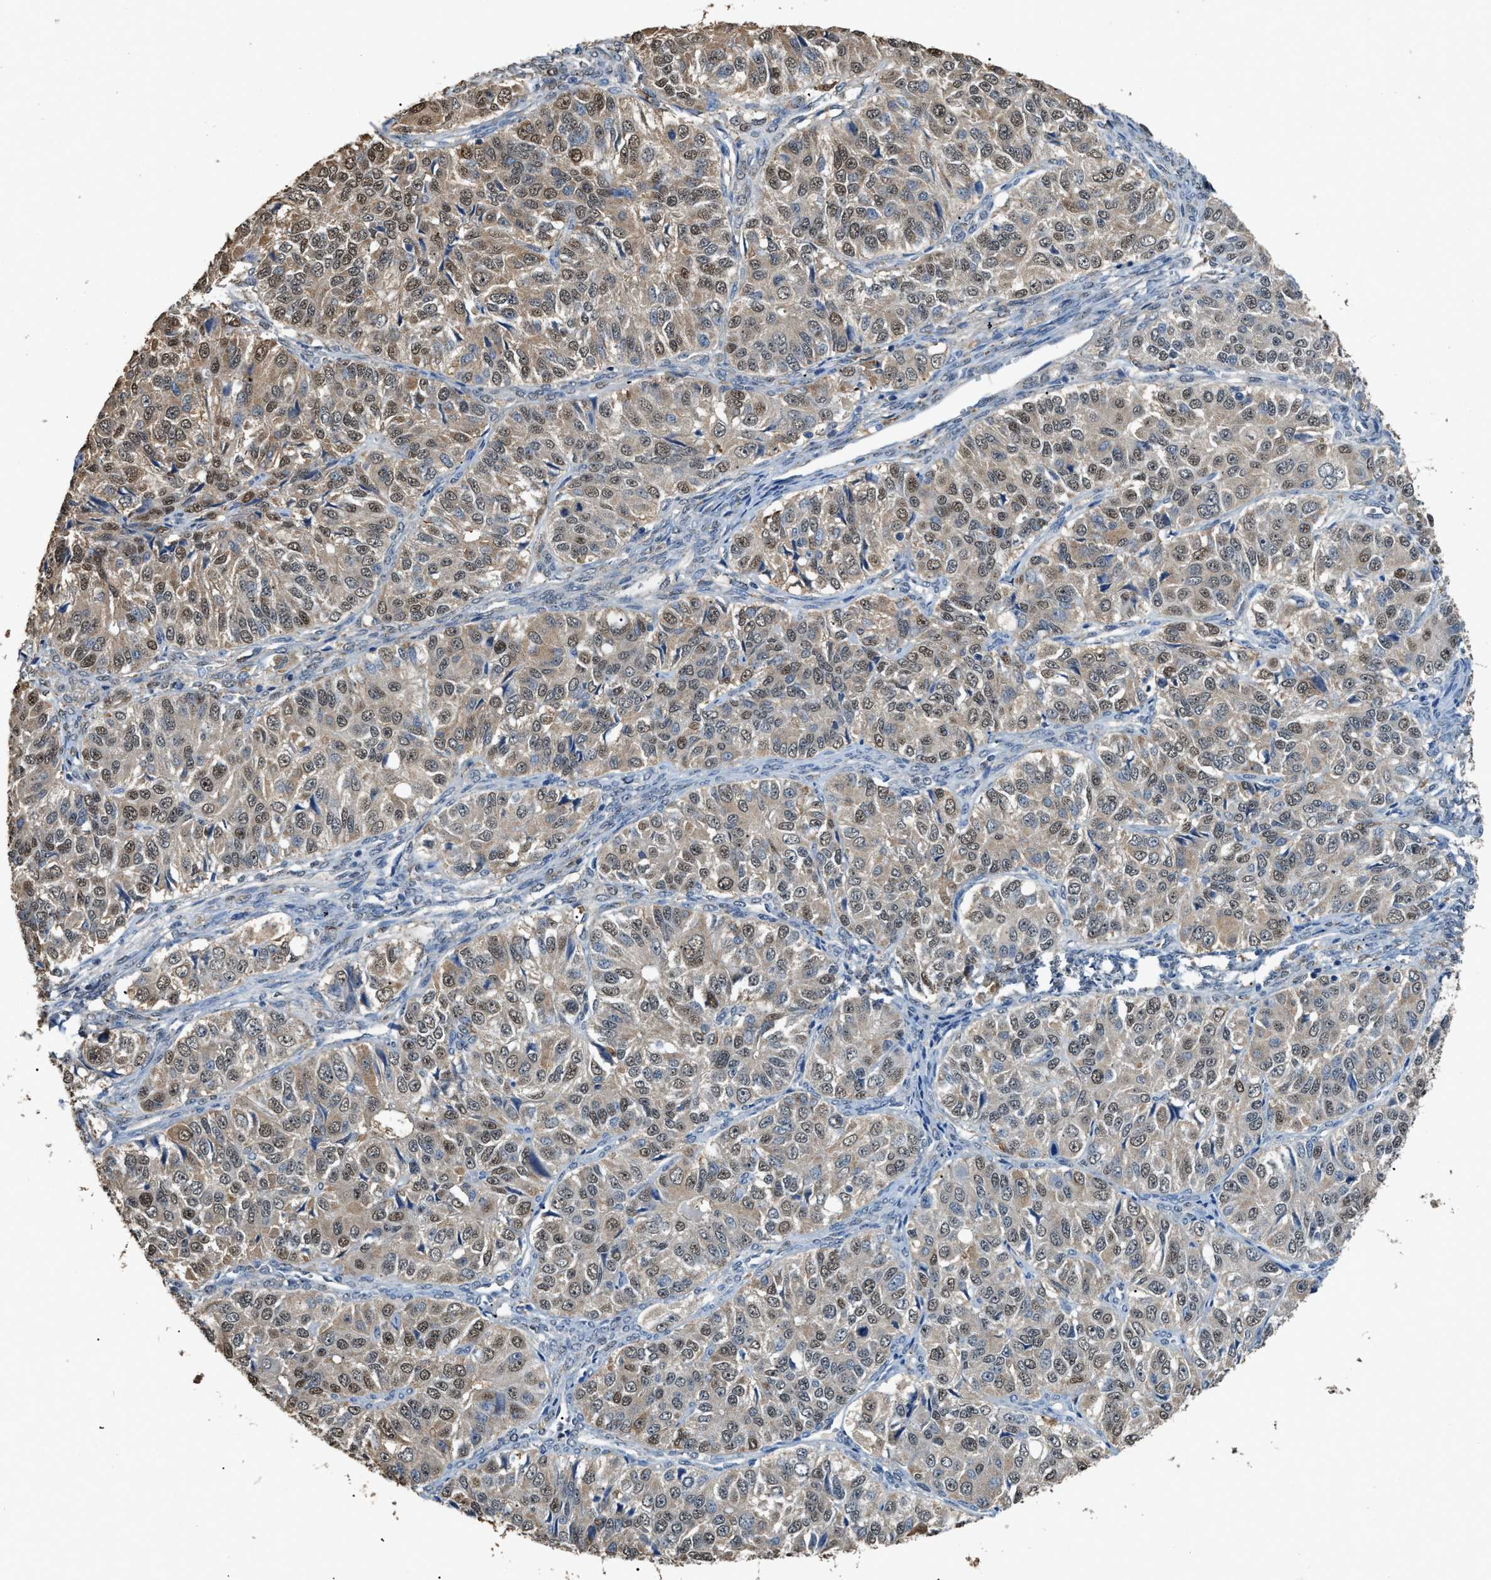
{"staining": {"intensity": "weak", "quantity": ">75%", "location": "cytoplasmic/membranous,nuclear"}, "tissue": "ovarian cancer", "cell_type": "Tumor cells", "image_type": "cancer", "snomed": [{"axis": "morphology", "description": "Carcinoma, endometroid"}, {"axis": "topography", "description": "Ovary"}], "caption": "Brown immunohistochemical staining in human ovarian cancer demonstrates weak cytoplasmic/membranous and nuclear positivity in about >75% of tumor cells.", "gene": "GCN1", "patient": {"sex": "female", "age": 51}}